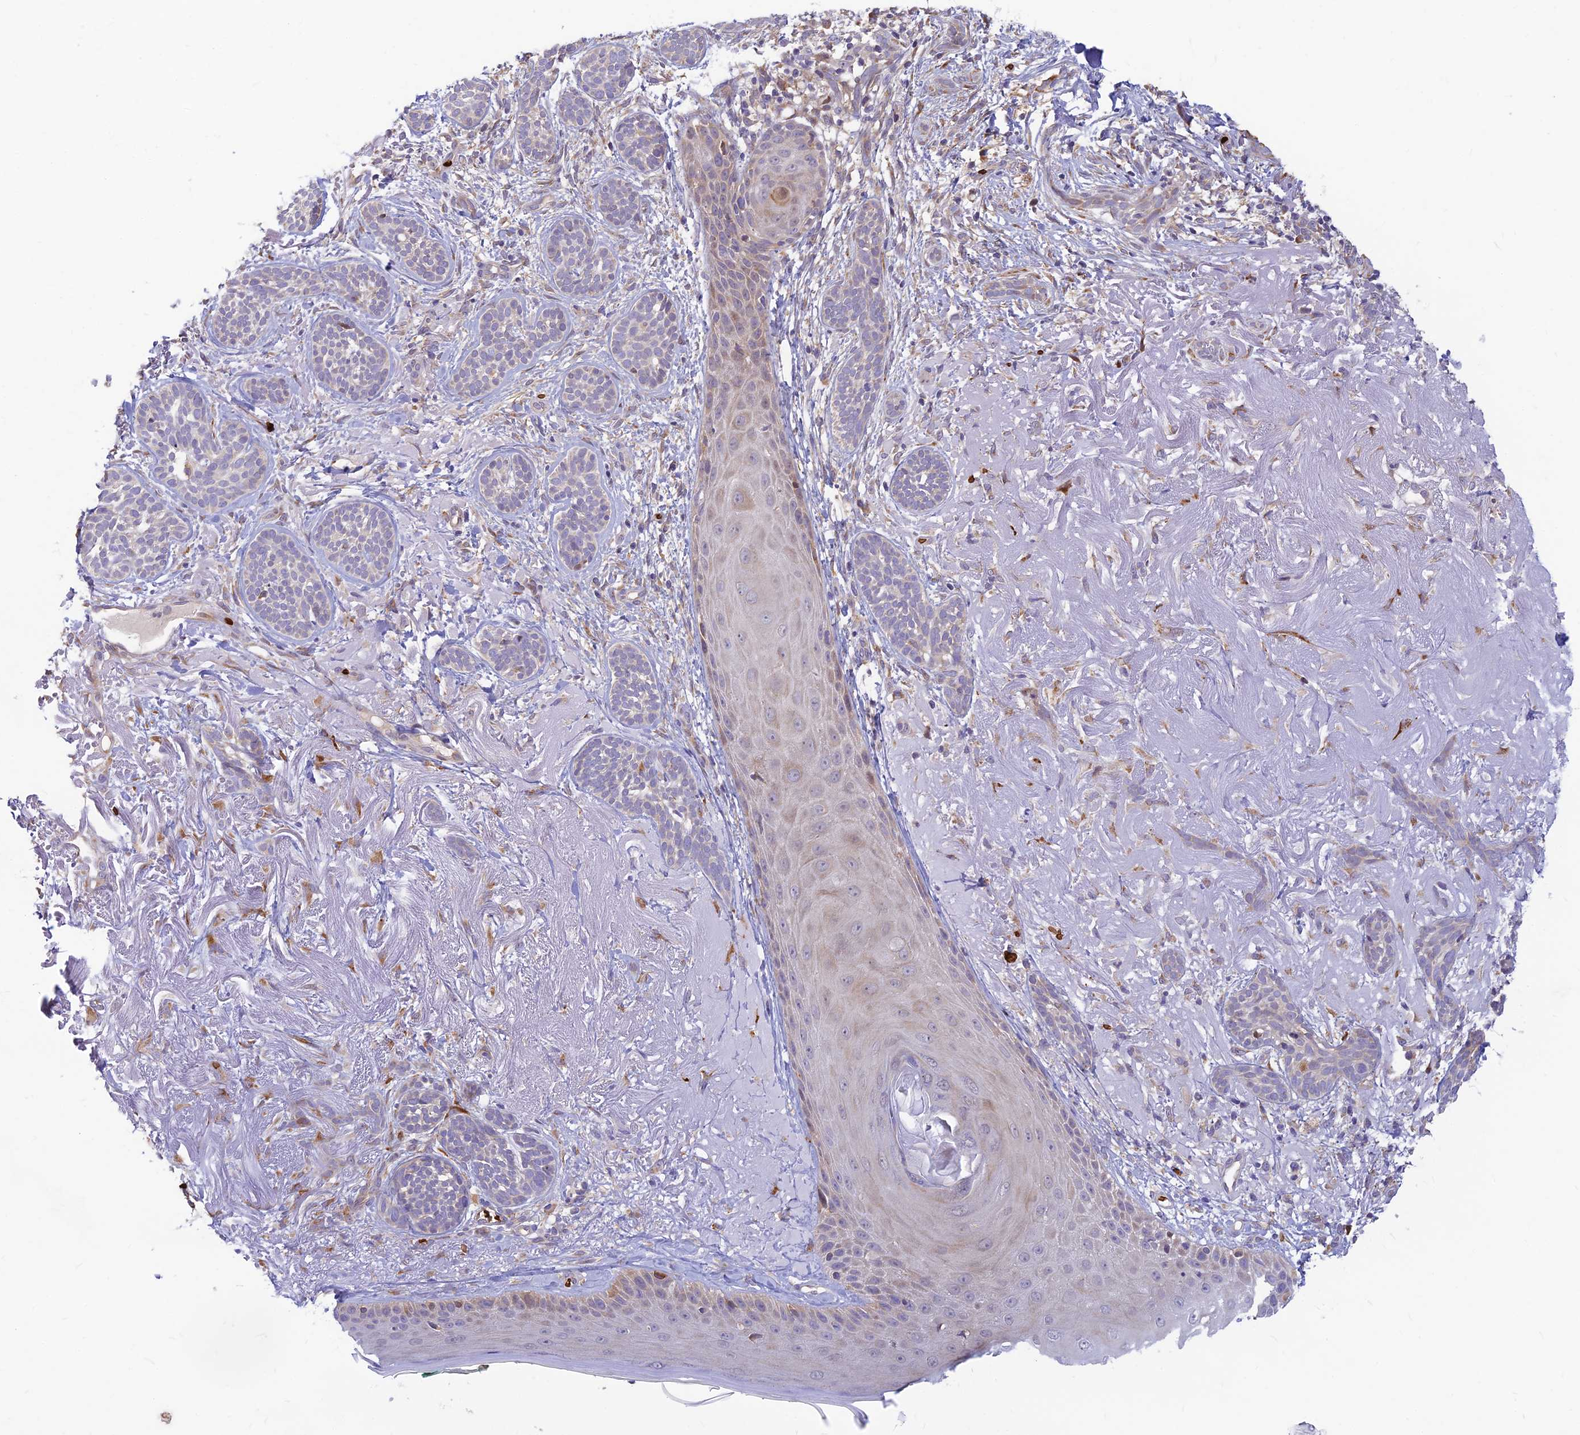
{"staining": {"intensity": "negative", "quantity": "none", "location": "none"}, "tissue": "skin cancer", "cell_type": "Tumor cells", "image_type": "cancer", "snomed": [{"axis": "morphology", "description": "Basal cell carcinoma"}, {"axis": "topography", "description": "Skin"}], "caption": "Immunohistochemical staining of human skin cancer (basal cell carcinoma) exhibits no significant positivity in tumor cells. The staining was performed using DAB to visualize the protein expression in brown, while the nuclei were stained in blue with hematoxylin (Magnification: 20x).", "gene": "UFSP2", "patient": {"sex": "male", "age": 71}}